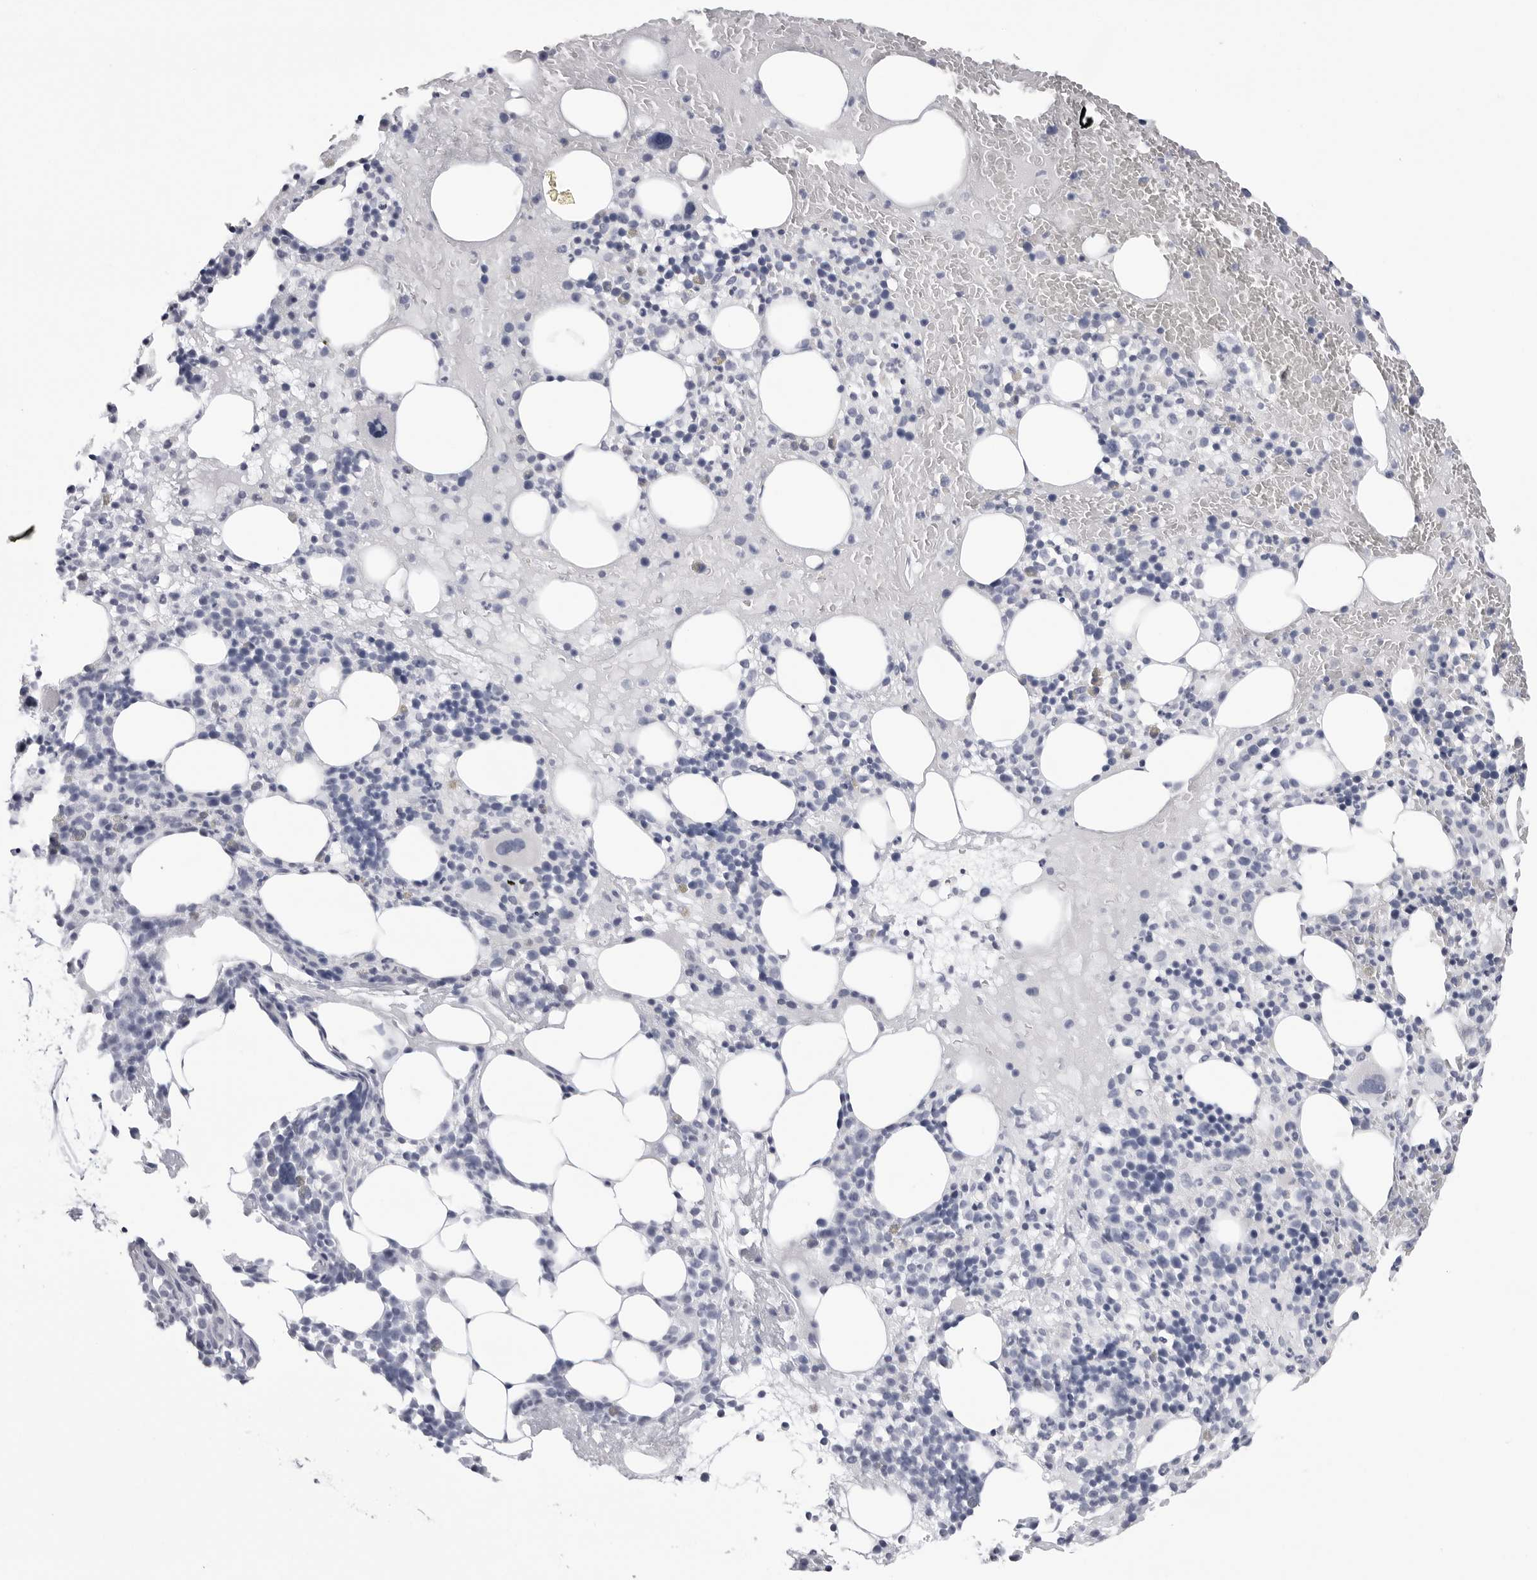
{"staining": {"intensity": "negative", "quantity": "none", "location": "none"}, "tissue": "bone marrow", "cell_type": "Hematopoietic cells", "image_type": "normal", "snomed": [{"axis": "morphology", "description": "Normal tissue, NOS"}, {"axis": "morphology", "description": "Inflammation, NOS"}, {"axis": "topography", "description": "Bone marrow"}], "caption": "DAB immunohistochemical staining of normal bone marrow displays no significant staining in hematopoietic cells.", "gene": "PGA3", "patient": {"sex": "female", "age": 77}}